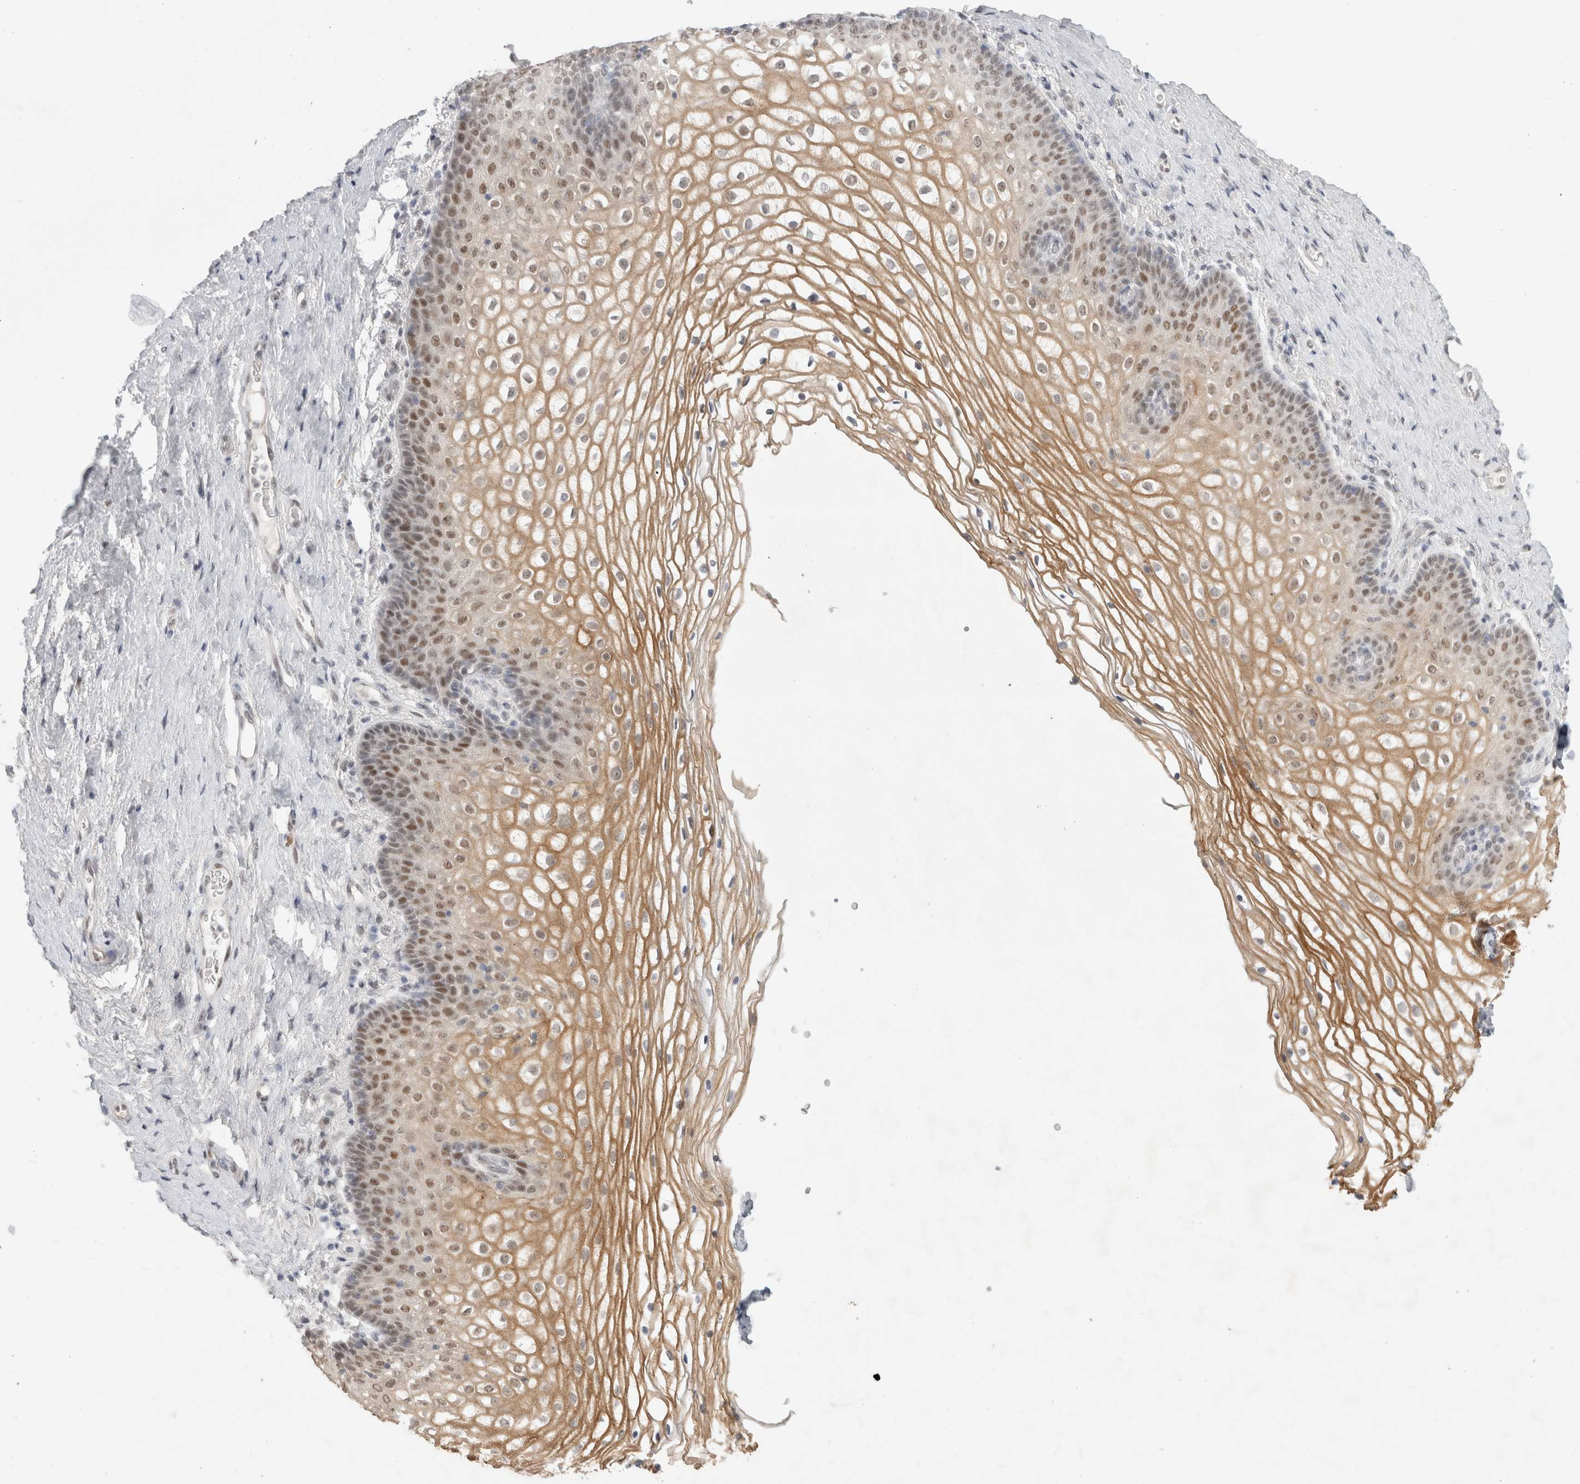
{"staining": {"intensity": "moderate", "quantity": ">75%", "location": "cytoplasmic/membranous,nuclear"}, "tissue": "vagina", "cell_type": "Squamous epithelial cells", "image_type": "normal", "snomed": [{"axis": "morphology", "description": "Normal tissue, NOS"}, {"axis": "topography", "description": "Vagina"}], "caption": "The image displays immunohistochemical staining of unremarkable vagina. There is moderate cytoplasmic/membranous,nuclear staining is identified in about >75% of squamous epithelial cells.", "gene": "RECQL4", "patient": {"sex": "female", "age": 60}}